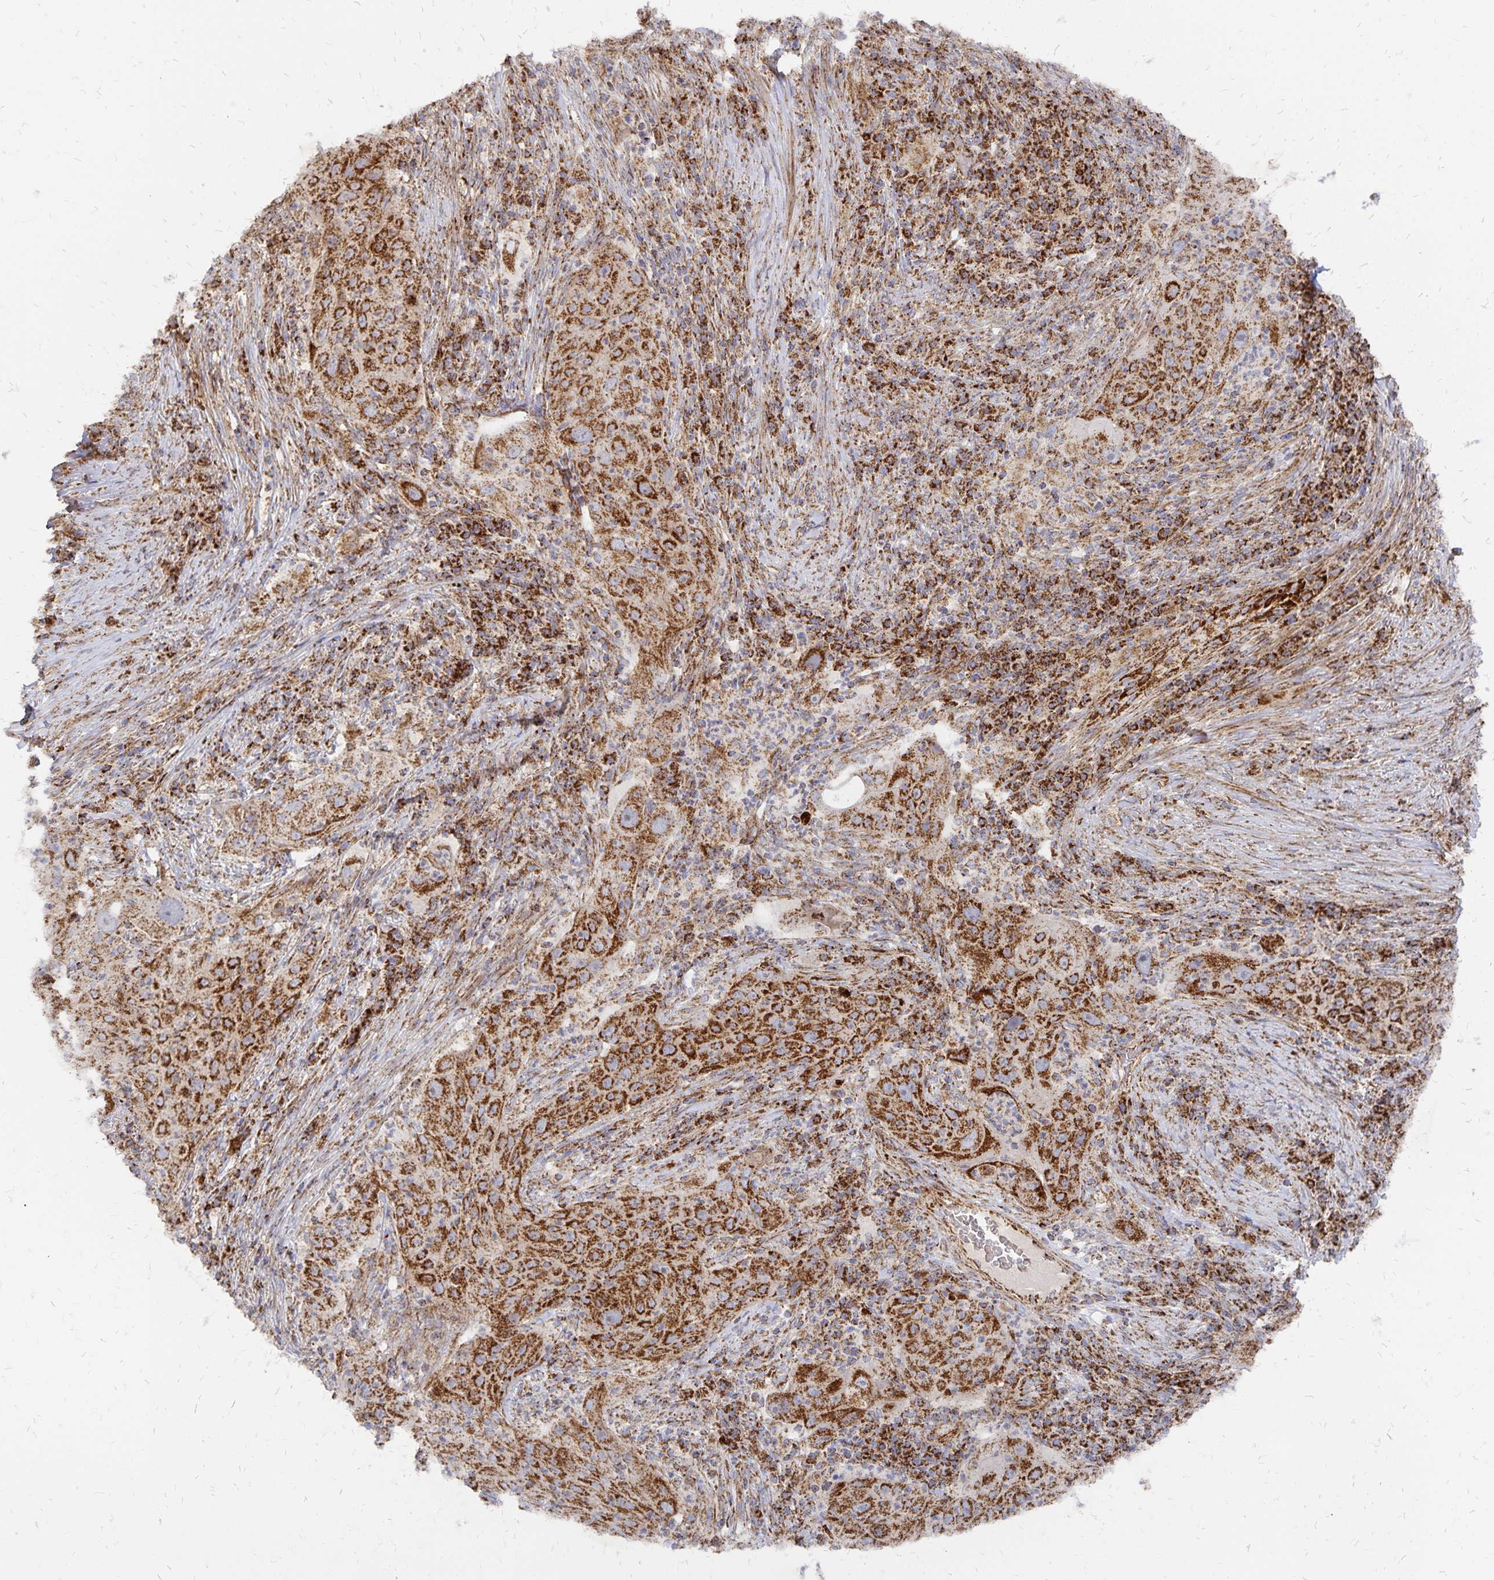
{"staining": {"intensity": "strong", "quantity": ">75%", "location": "cytoplasmic/membranous"}, "tissue": "lung cancer", "cell_type": "Tumor cells", "image_type": "cancer", "snomed": [{"axis": "morphology", "description": "Squamous cell carcinoma, NOS"}, {"axis": "topography", "description": "Lung"}], "caption": "Immunohistochemical staining of human lung cancer (squamous cell carcinoma) demonstrates strong cytoplasmic/membranous protein positivity in approximately >75% of tumor cells. (DAB (3,3'-diaminobenzidine) IHC with brightfield microscopy, high magnification).", "gene": "STOML2", "patient": {"sex": "female", "age": 59}}